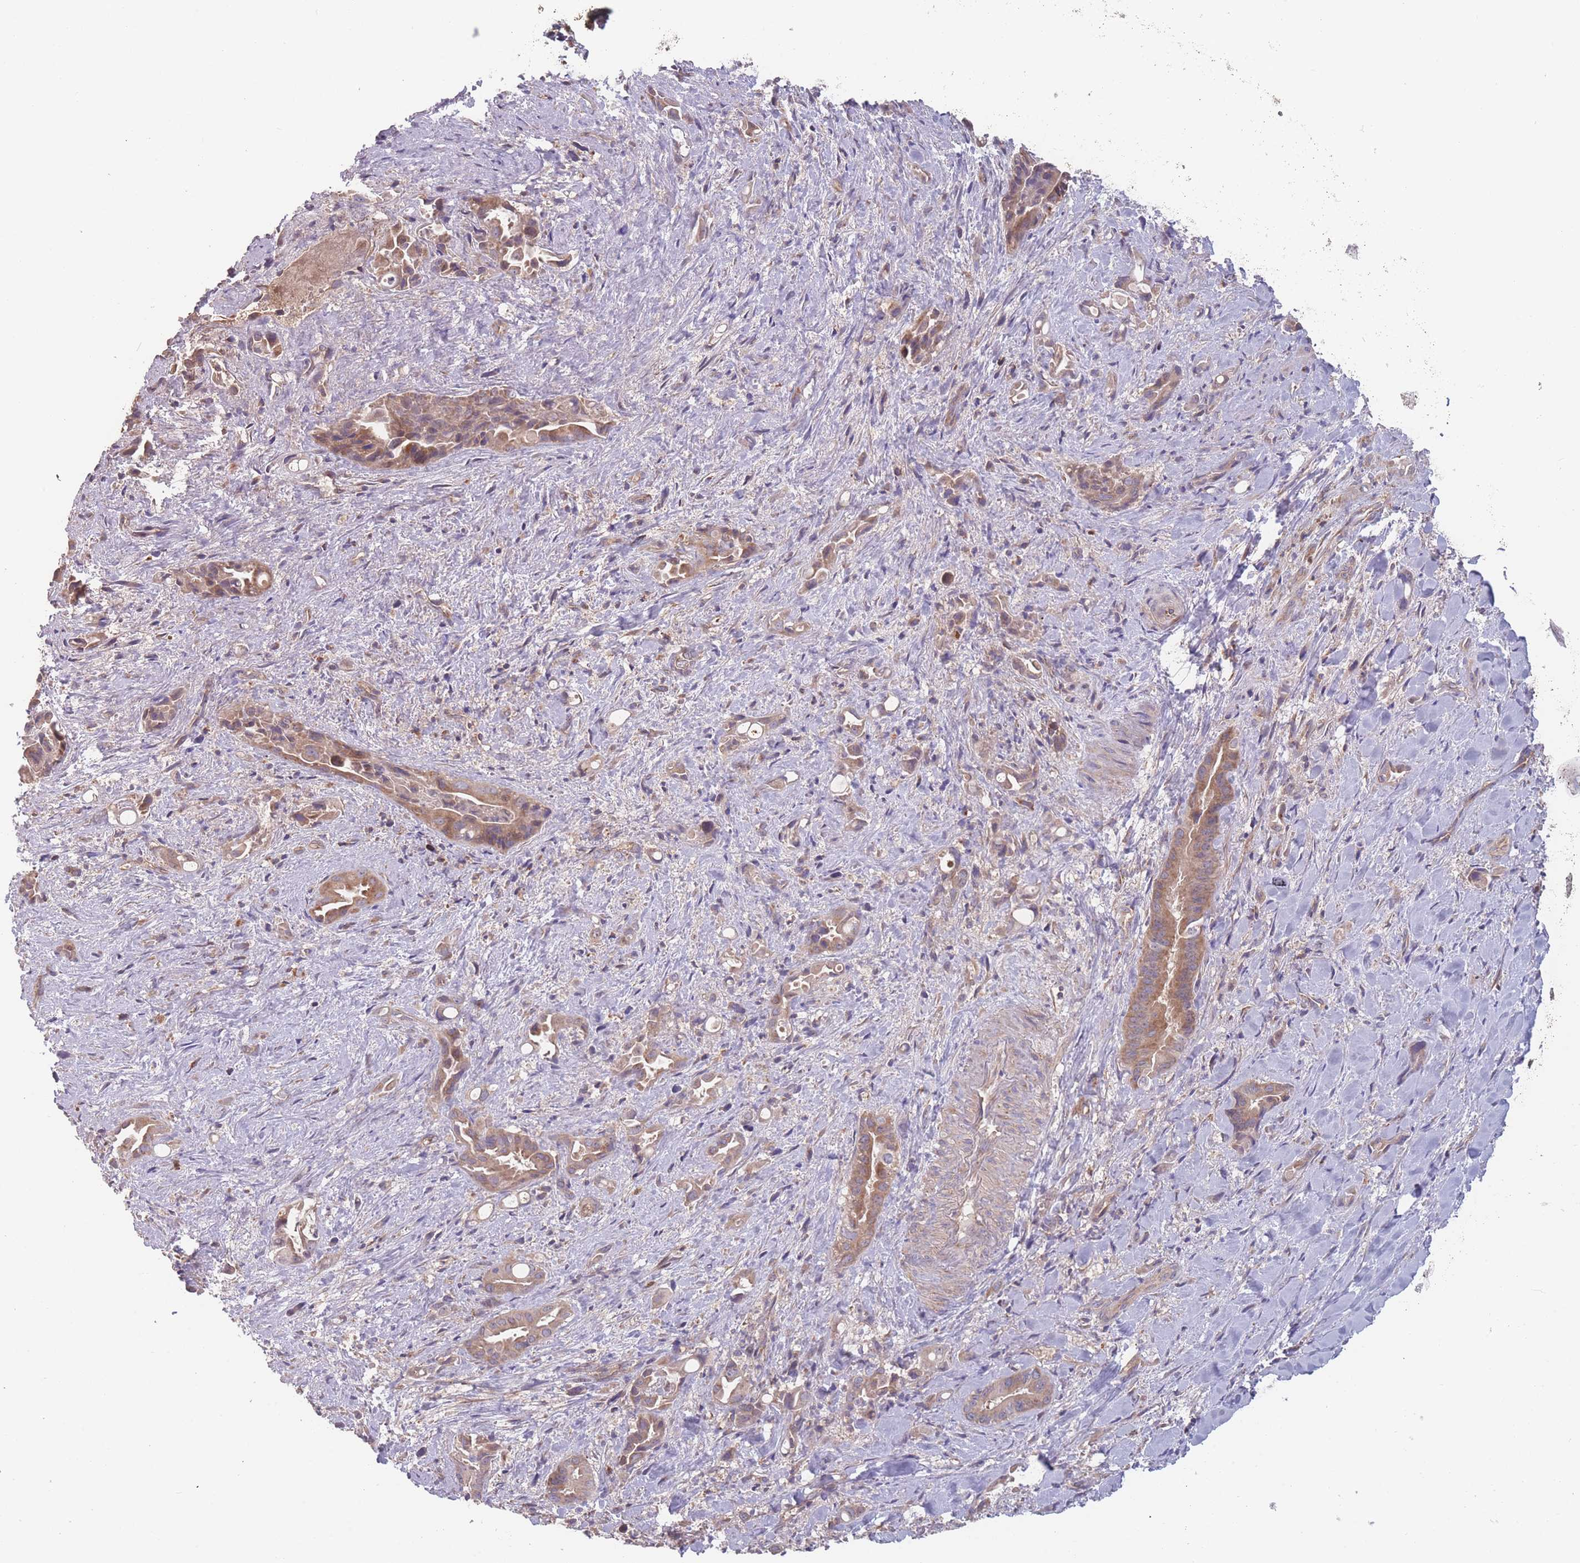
{"staining": {"intensity": "moderate", "quantity": ">75%", "location": "cytoplasmic/membranous"}, "tissue": "liver cancer", "cell_type": "Tumor cells", "image_type": "cancer", "snomed": [{"axis": "morphology", "description": "Cholangiocarcinoma"}, {"axis": "topography", "description": "Liver"}], "caption": "Human liver cancer stained for a protein (brown) displays moderate cytoplasmic/membranous positive expression in about >75% of tumor cells.", "gene": "ATP5MG", "patient": {"sex": "female", "age": 68}}